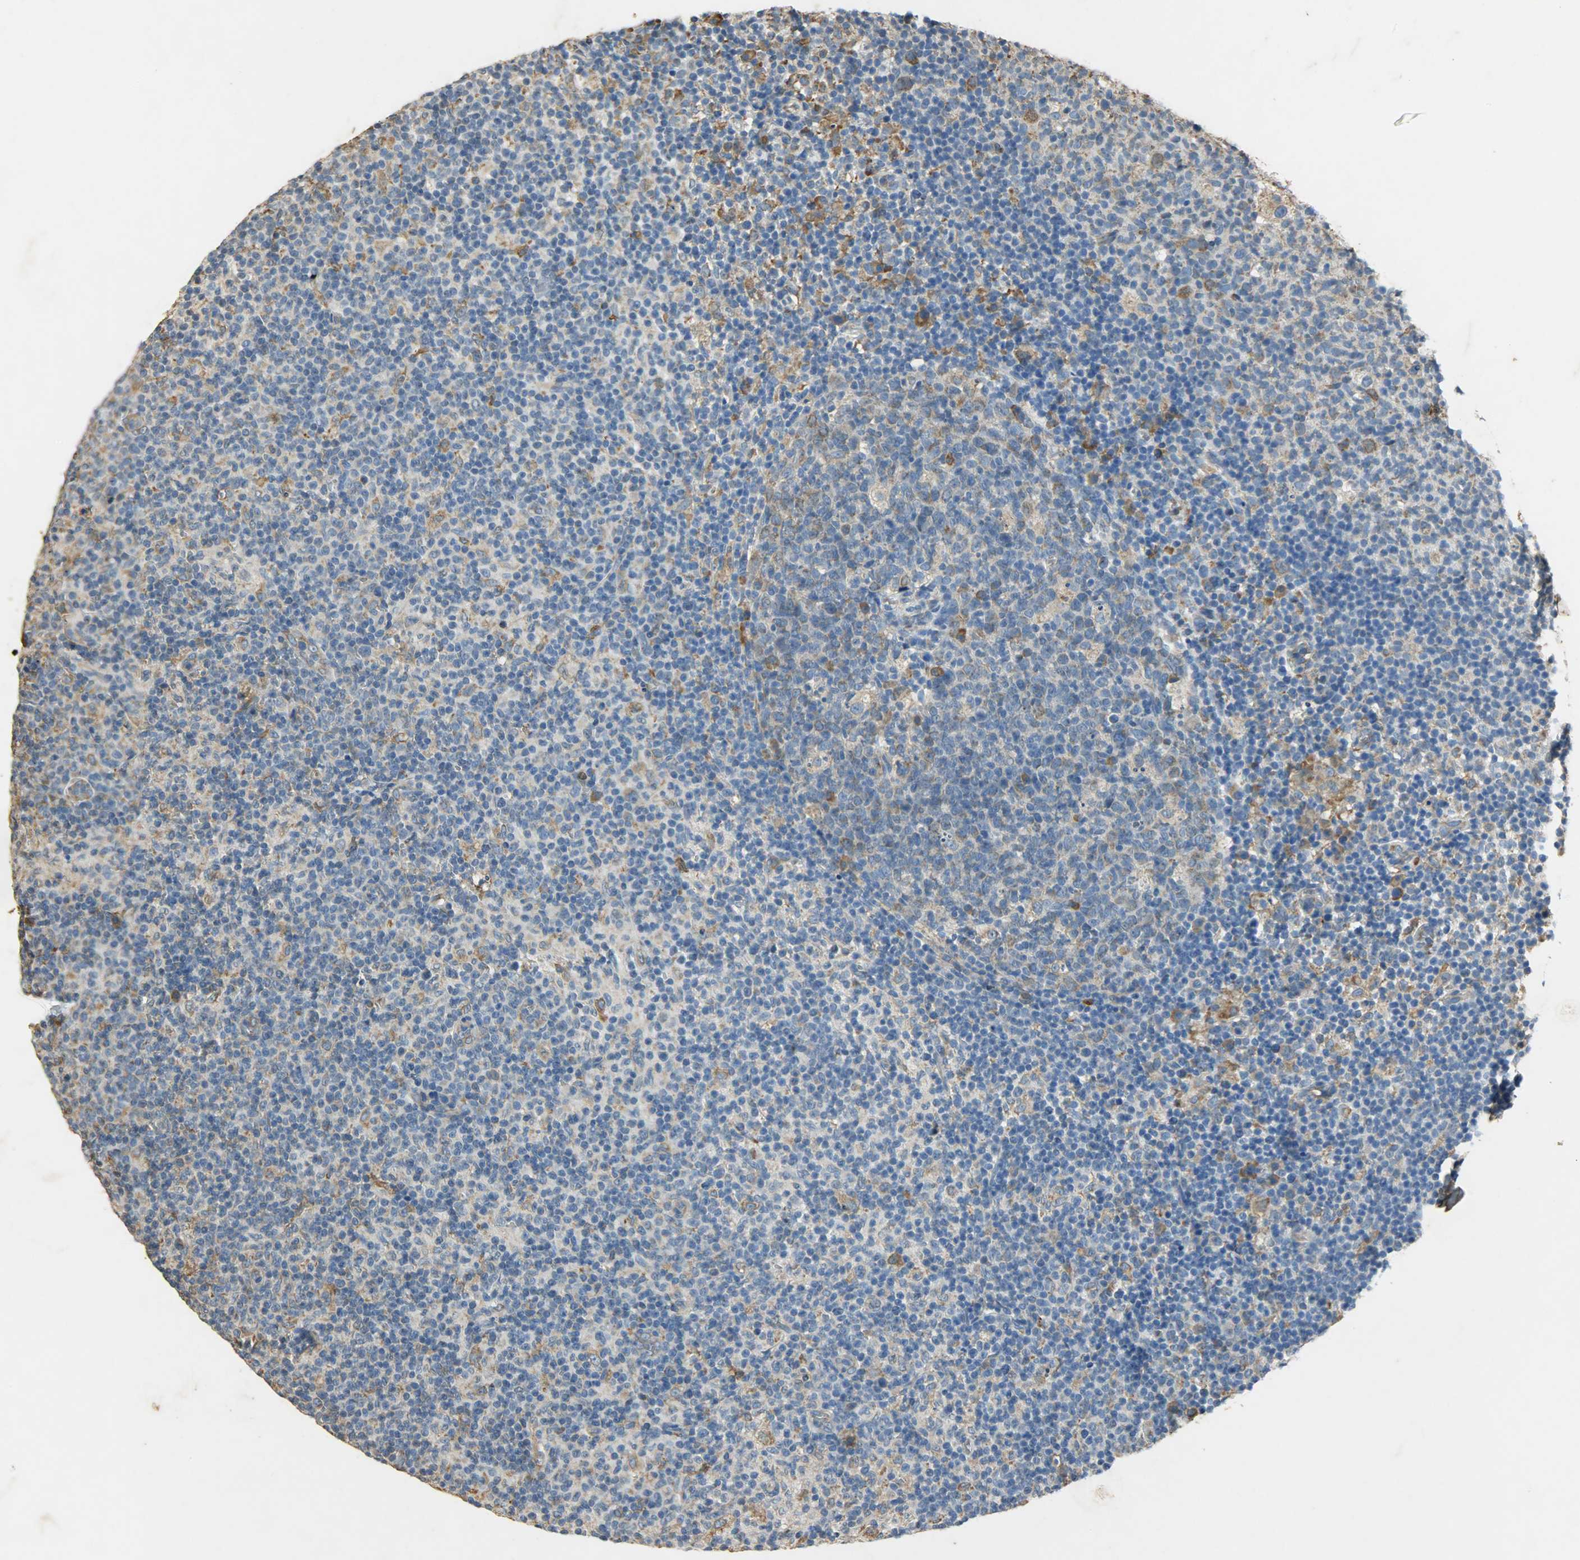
{"staining": {"intensity": "moderate", "quantity": ">75%", "location": "cytoplasmic/membranous"}, "tissue": "lymph node", "cell_type": "Germinal center cells", "image_type": "normal", "snomed": [{"axis": "morphology", "description": "Normal tissue, NOS"}, {"axis": "morphology", "description": "Inflammation, NOS"}, {"axis": "topography", "description": "Lymph node"}], "caption": "Protein analysis of unremarkable lymph node shows moderate cytoplasmic/membranous expression in approximately >75% of germinal center cells.", "gene": "HSPA5", "patient": {"sex": "male", "age": 55}}